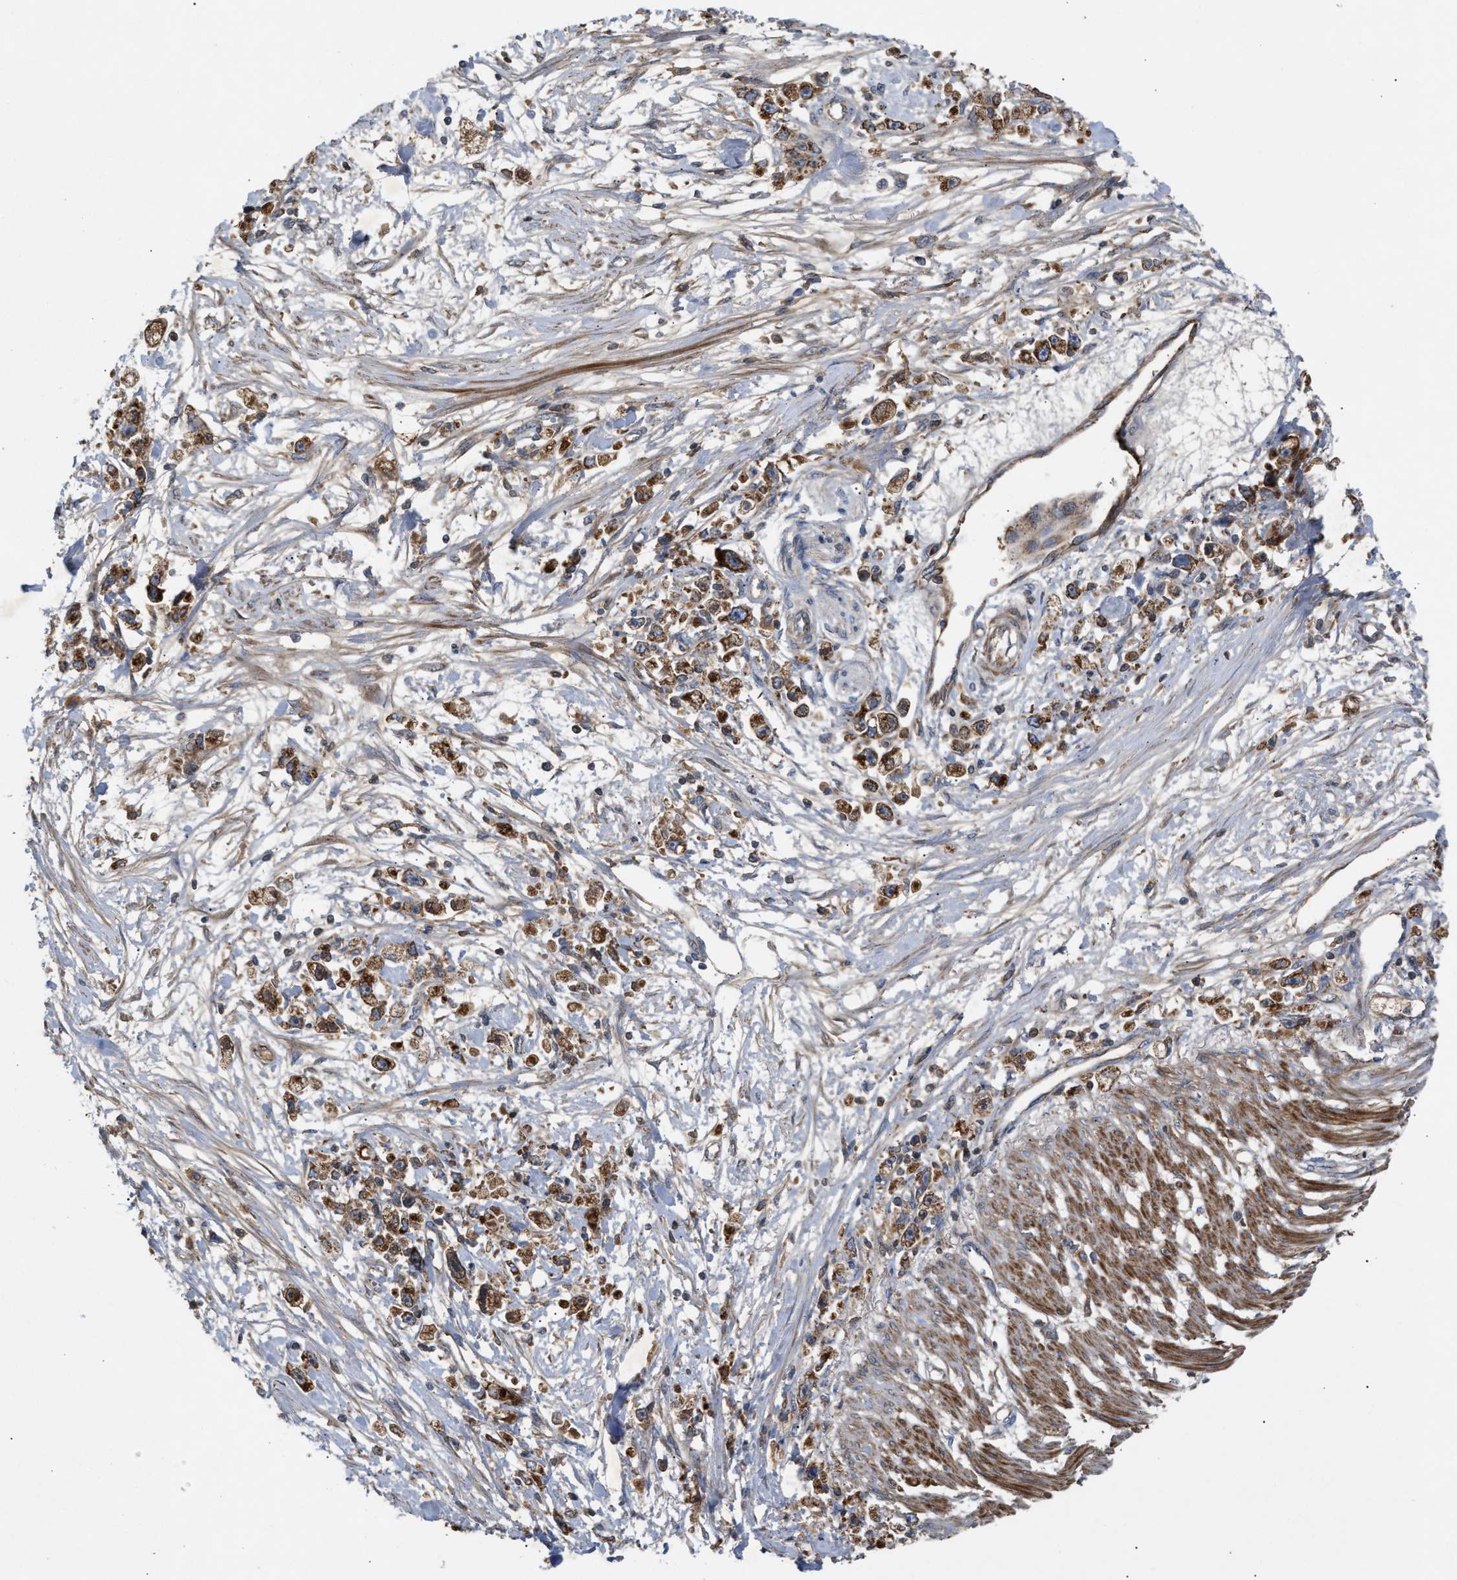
{"staining": {"intensity": "moderate", "quantity": ">75%", "location": "cytoplasmic/membranous"}, "tissue": "stomach cancer", "cell_type": "Tumor cells", "image_type": "cancer", "snomed": [{"axis": "morphology", "description": "Adenocarcinoma, NOS"}, {"axis": "topography", "description": "Stomach"}], "caption": "Protein positivity by immunohistochemistry (IHC) exhibits moderate cytoplasmic/membranous staining in about >75% of tumor cells in stomach cancer.", "gene": "TACO1", "patient": {"sex": "female", "age": 59}}